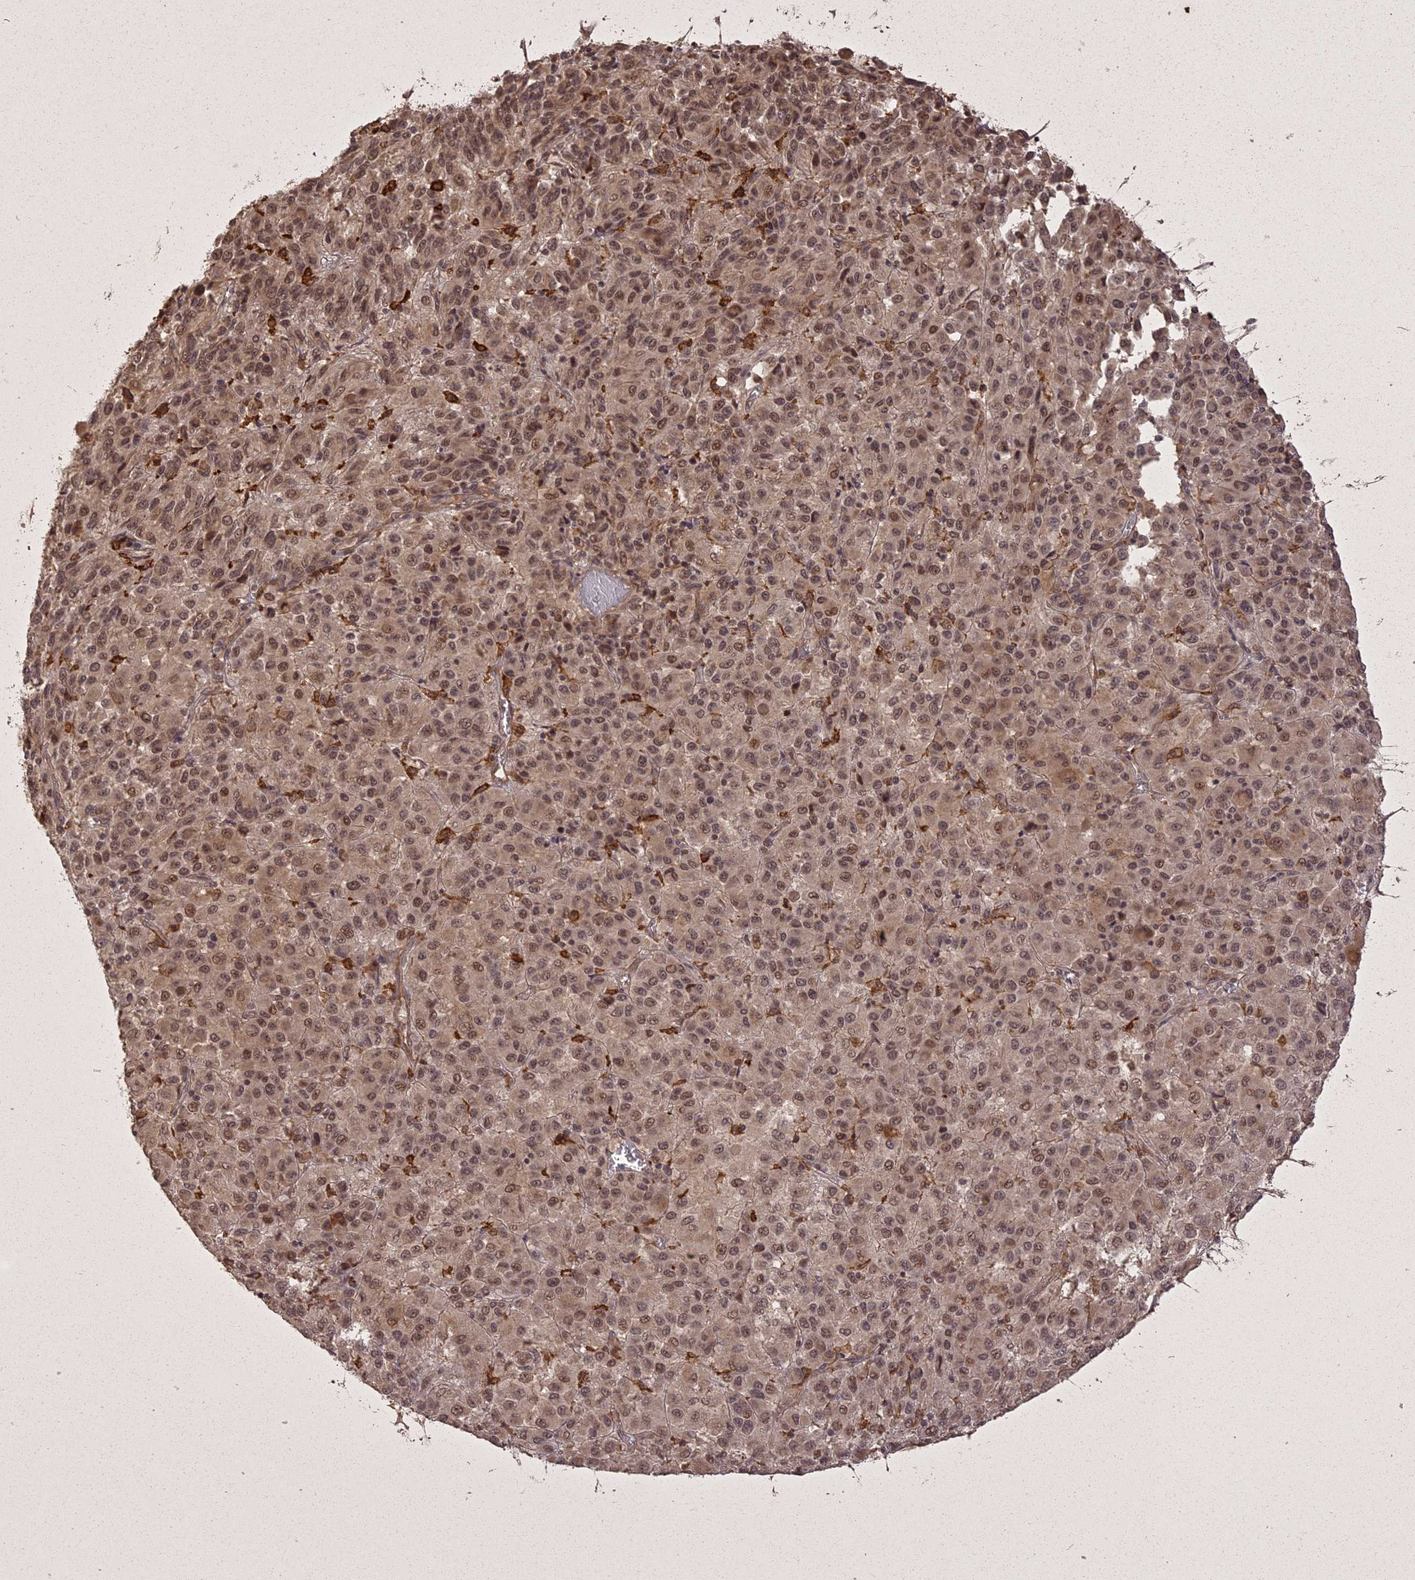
{"staining": {"intensity": "moderate", "quantity": "25%-75%", "location": "nuclear"}, "tissue": "melanoma", "cell_type": "Tumor cells", "image_type": "cancer", "snomed": [{"axis": "morphology", "description": "Malignant melanoma, Metastatic site"}, {"axis": "topography", "description": "Lung"}], "caption": "The immunohistochemical stain shows moderate nuclear positivity in tumor cells of melanoma tissue. Immunohistochemistry (ihc) stains the protein in brown and the nuclei are stained blue.", "gene": "ING5", "patient": {"sex": "male", "age": 64}}